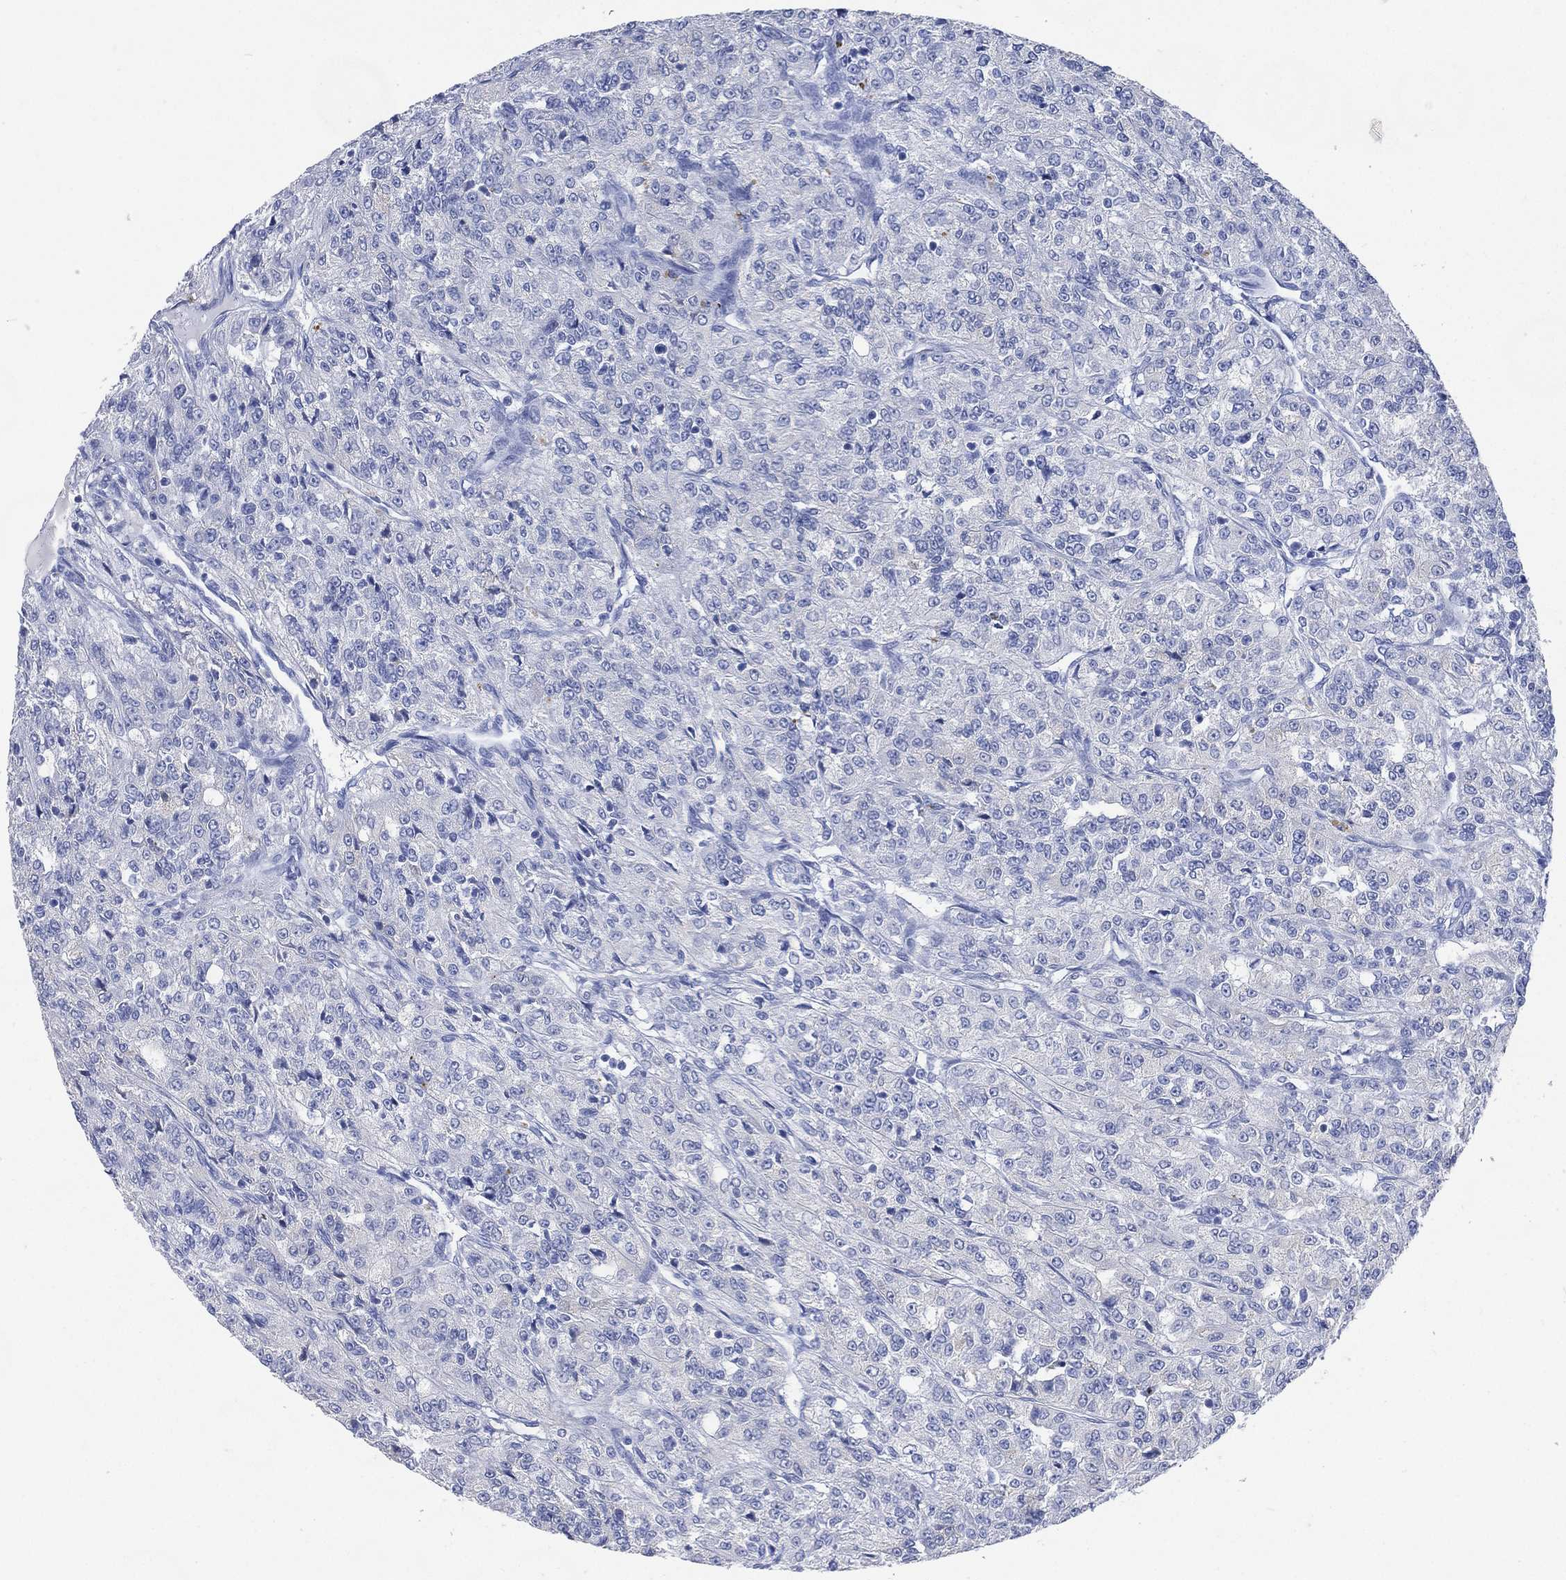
{"staining": {"intensity": "negative", "quantity": "none", "location": "none"}, "tissue": "renal cancer", "cell_type": "Tumor cells", "image_type": "cancer", "snomed": [{"axis": "morphology", "description": "Adenocarcinoma, NOS"}, {"axis": "topography", "description": "Kidney"}], "caption": "IHC micrograph of neoplastic tissue: renal cancer (adenocarcinoma) stained with DAB (3,3'-diaminobenzidine) demonstrates no significant protein positivity in tumor cells.", "gene": "FMO1", "patient": {"sex": "female", "age": 63}}